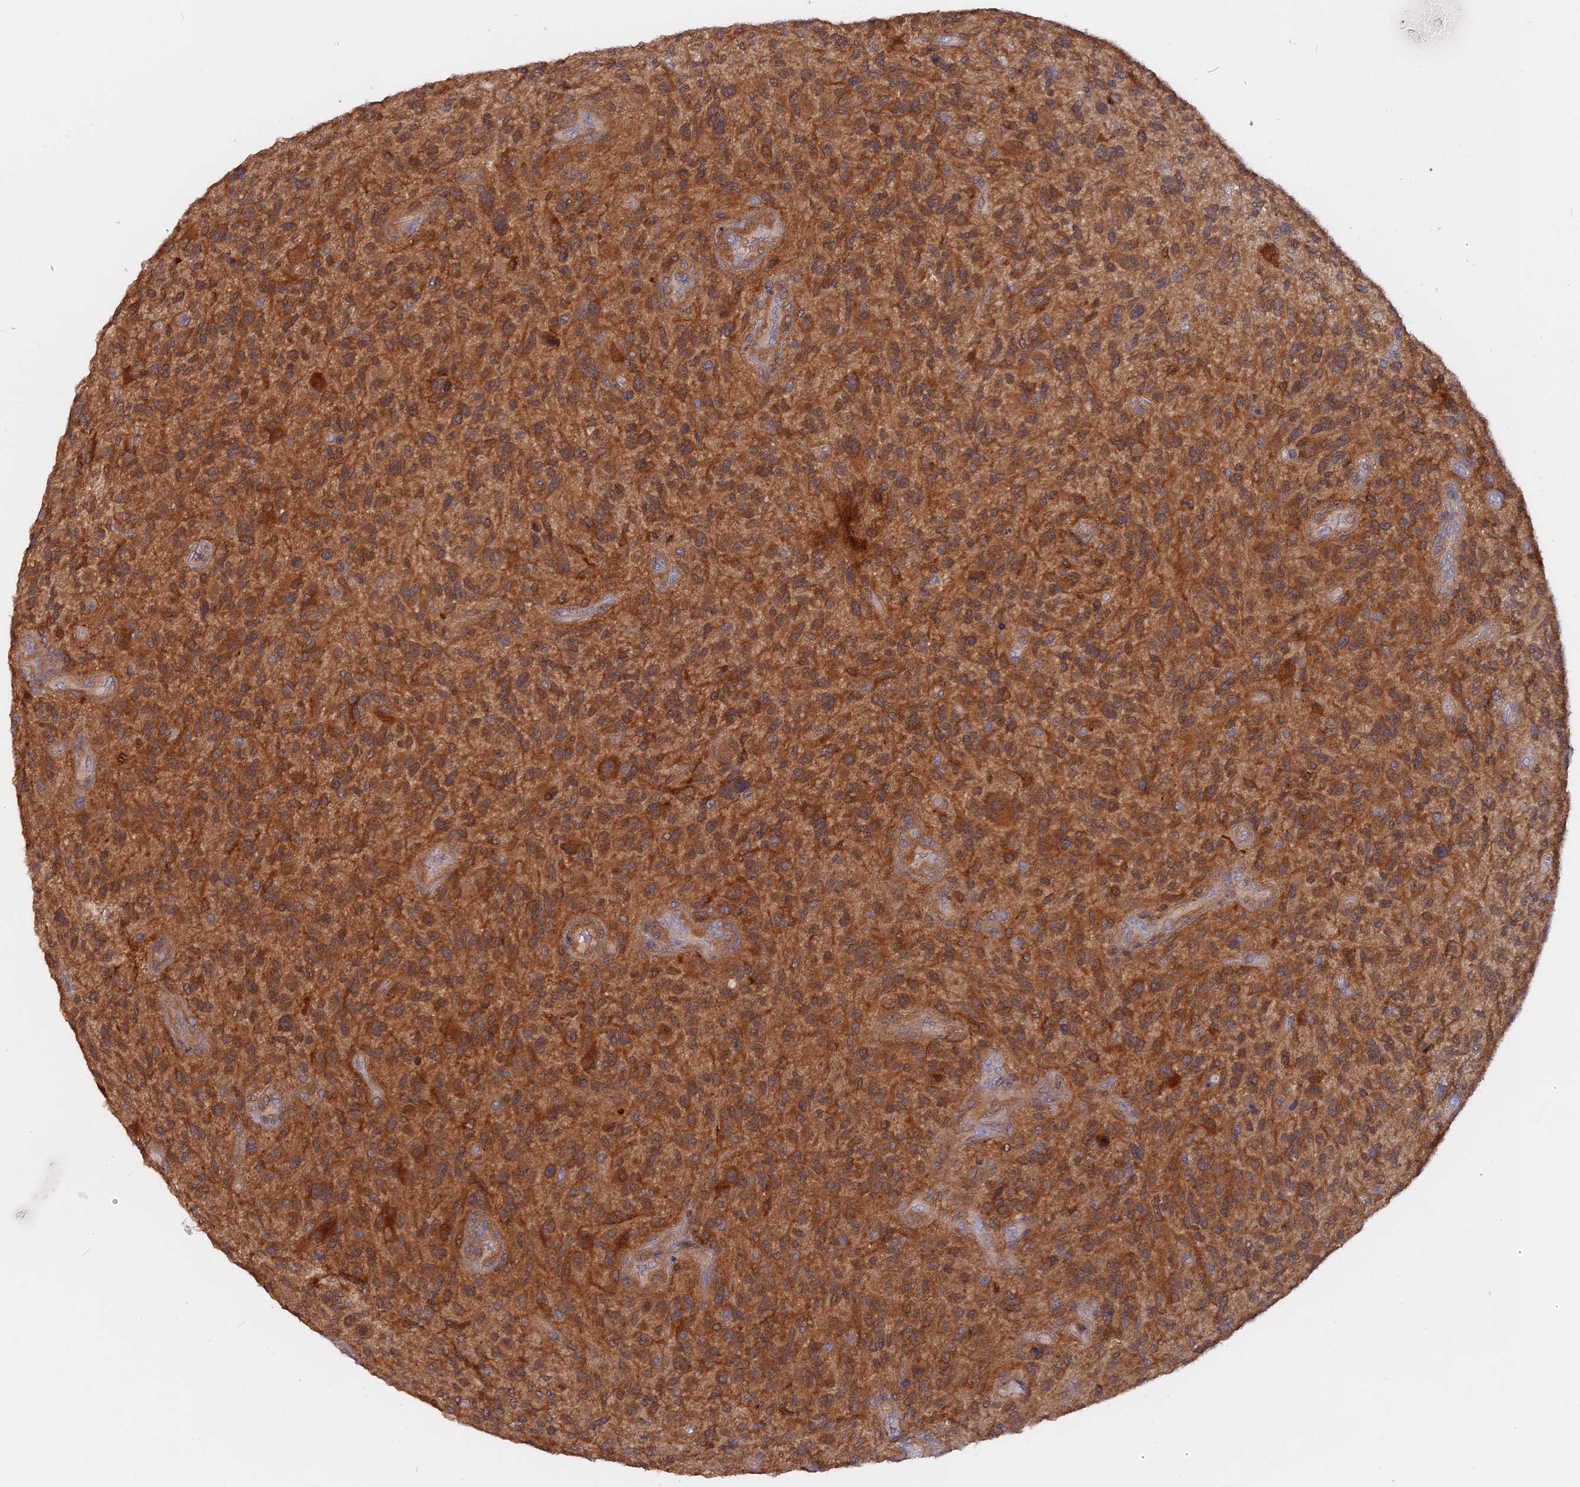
{"staining": {"intensity": "strong", "quantity": ">75%", "location": "cytoplasmic/membranous"}, "tissue": "glioma", "cell_type": "Tumor cells", "image_type": "cancer", "snomed": [{"axis": "morphology", "description": "Glioma, malignant, High grade"}, {"axis": "topography", "description": "Brain"}], "caption": "A brown stain highlights strong cytoplasmic/membranous staining of a protein in human malignant glioma (high-grade) tumor cells.", "gene": "BLVRA", "patient": {"sex": "male", "age": 47}}